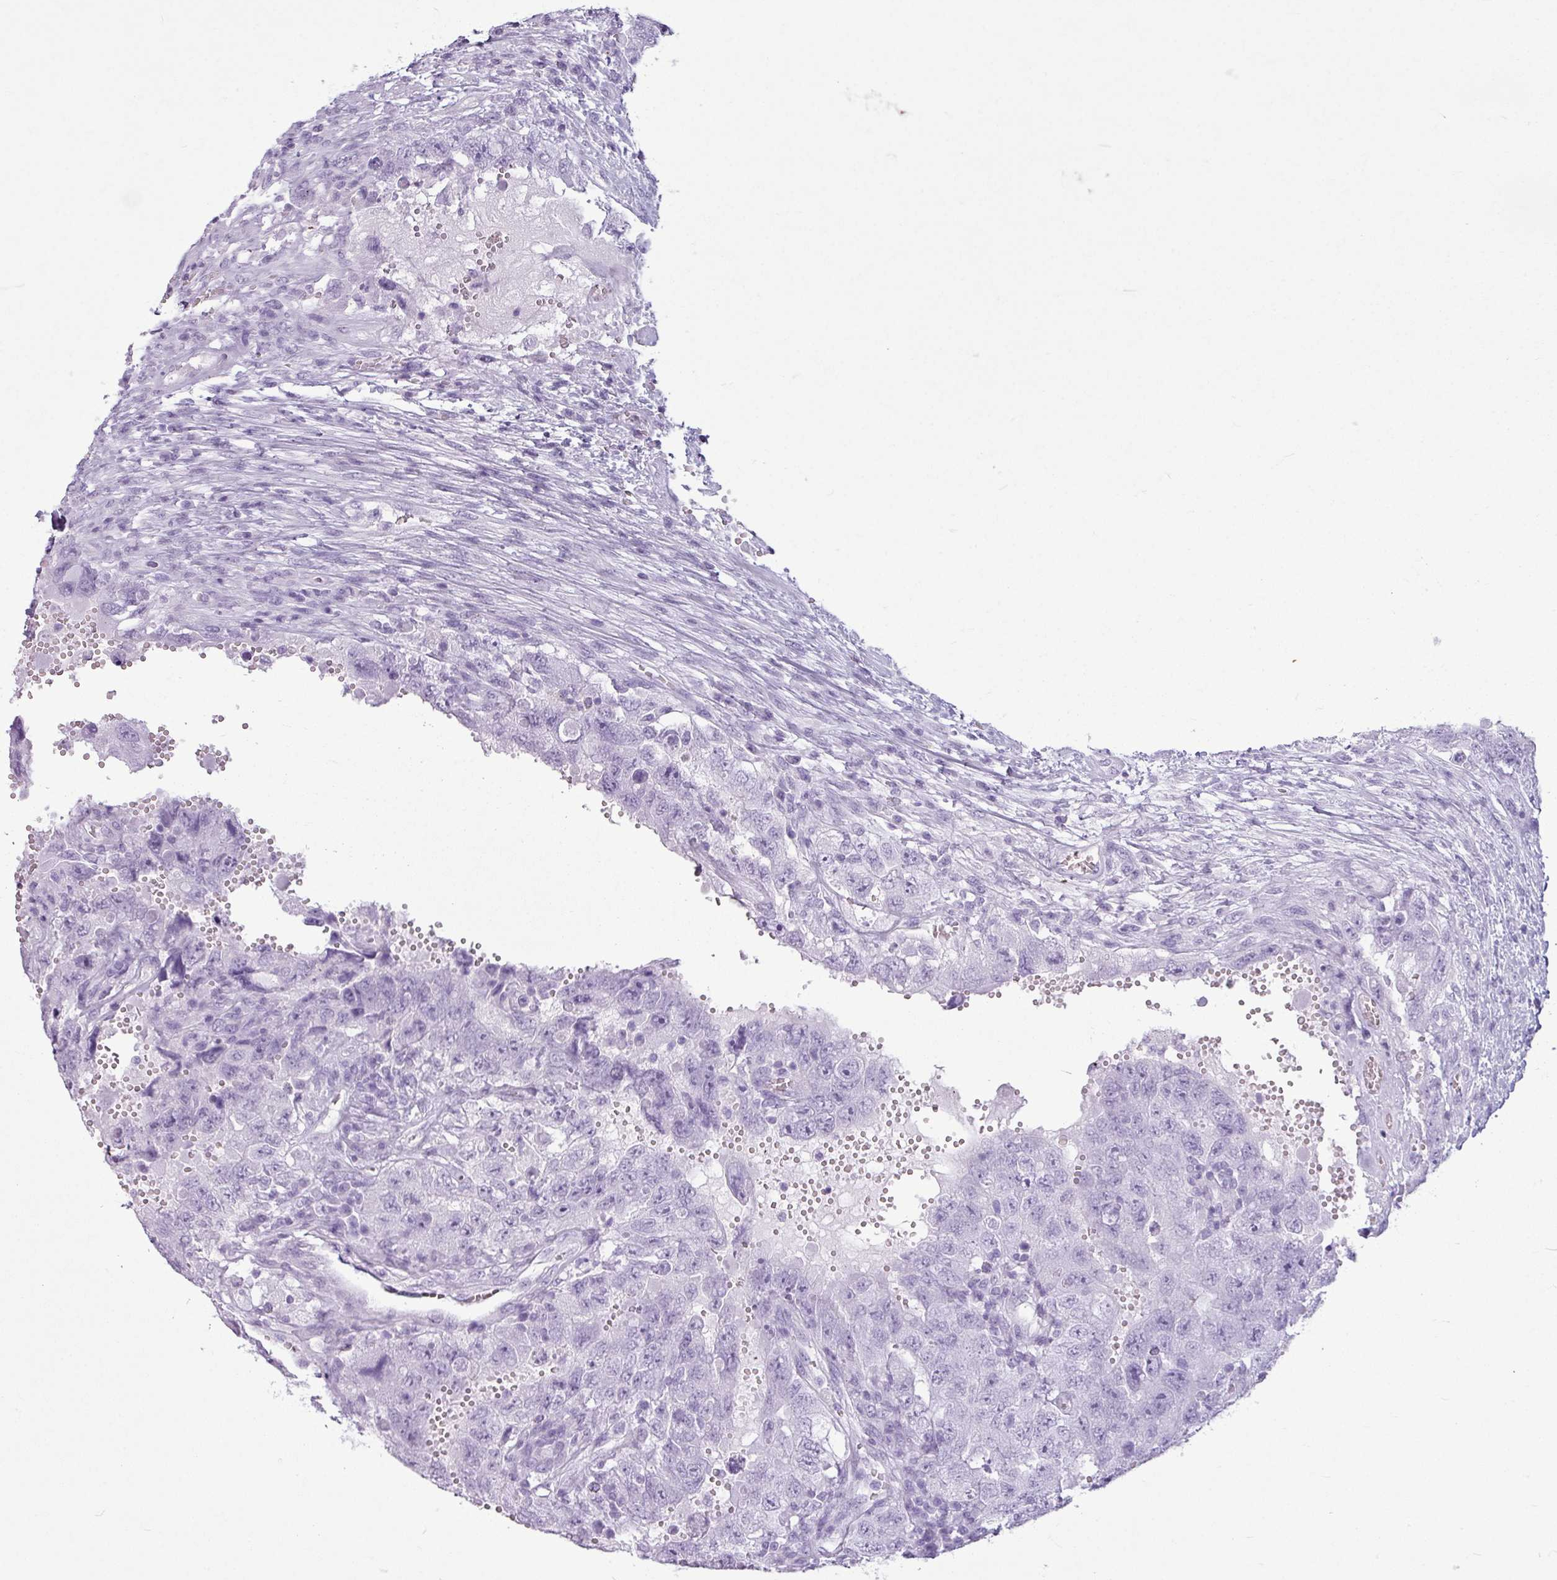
{"staining": {"intensity": "negative", "quantity": "none", "location": "none"}, "tissue": "testis cancer", "cell_type": "Tumor cells", "image_type": "cancer", "snomed": [{"axis": "morphology", "description": "Carcinoma, Embryonal, NOS"}, {"axis": "topography", "description": "Testis"}], "caption": "A high-resolution histopathology image shows IHC staining of testis embryonal carcinoma, which displays no significant staining in tumor cells.", "gene": "AMY1B", "patient": {"sex": "male", "age": 26}}